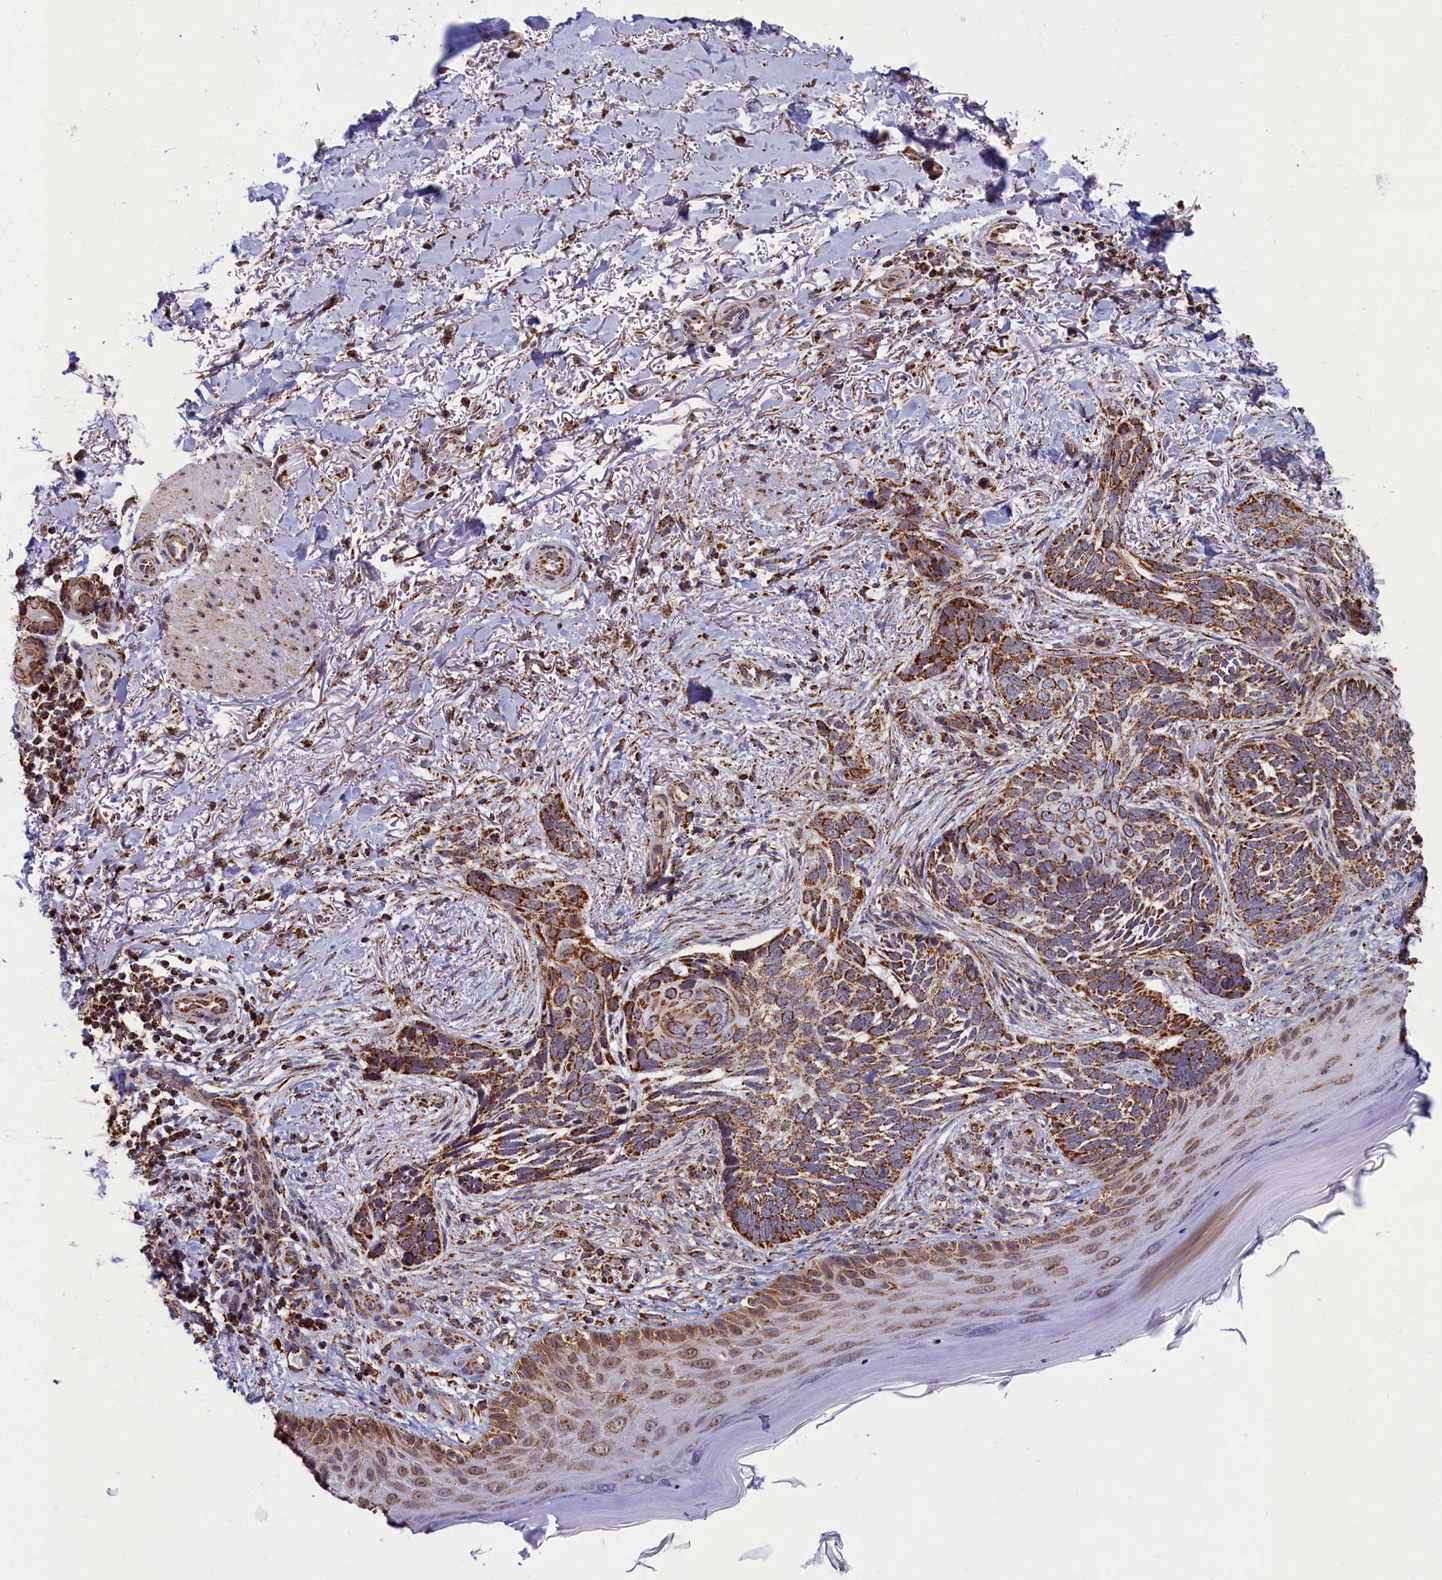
{"staining": {"intensity": "moderate", "quantity": ">75%", "location": "cytoplasmic/membranous"}, "tissue": "skin cancer", "cell_type": "Tumor cells", "image_type": "cancer", "snomed": [{"axis": "morphology", "description": "Normal tissue, NOS"}, {"axis": "morphology", "description": "Basal cell carcinoma"}, {"axis": "topography", "description": "Skin"}], "caption": "Brown immunohistochemical staining in human skin cancer (basal cell carcinoma) demonstrates moderate cytoplasmic/membranous staining in about >75% of tumor cells.", "gene": "SPR", "patient": {"sex": "female", "age": 67}}